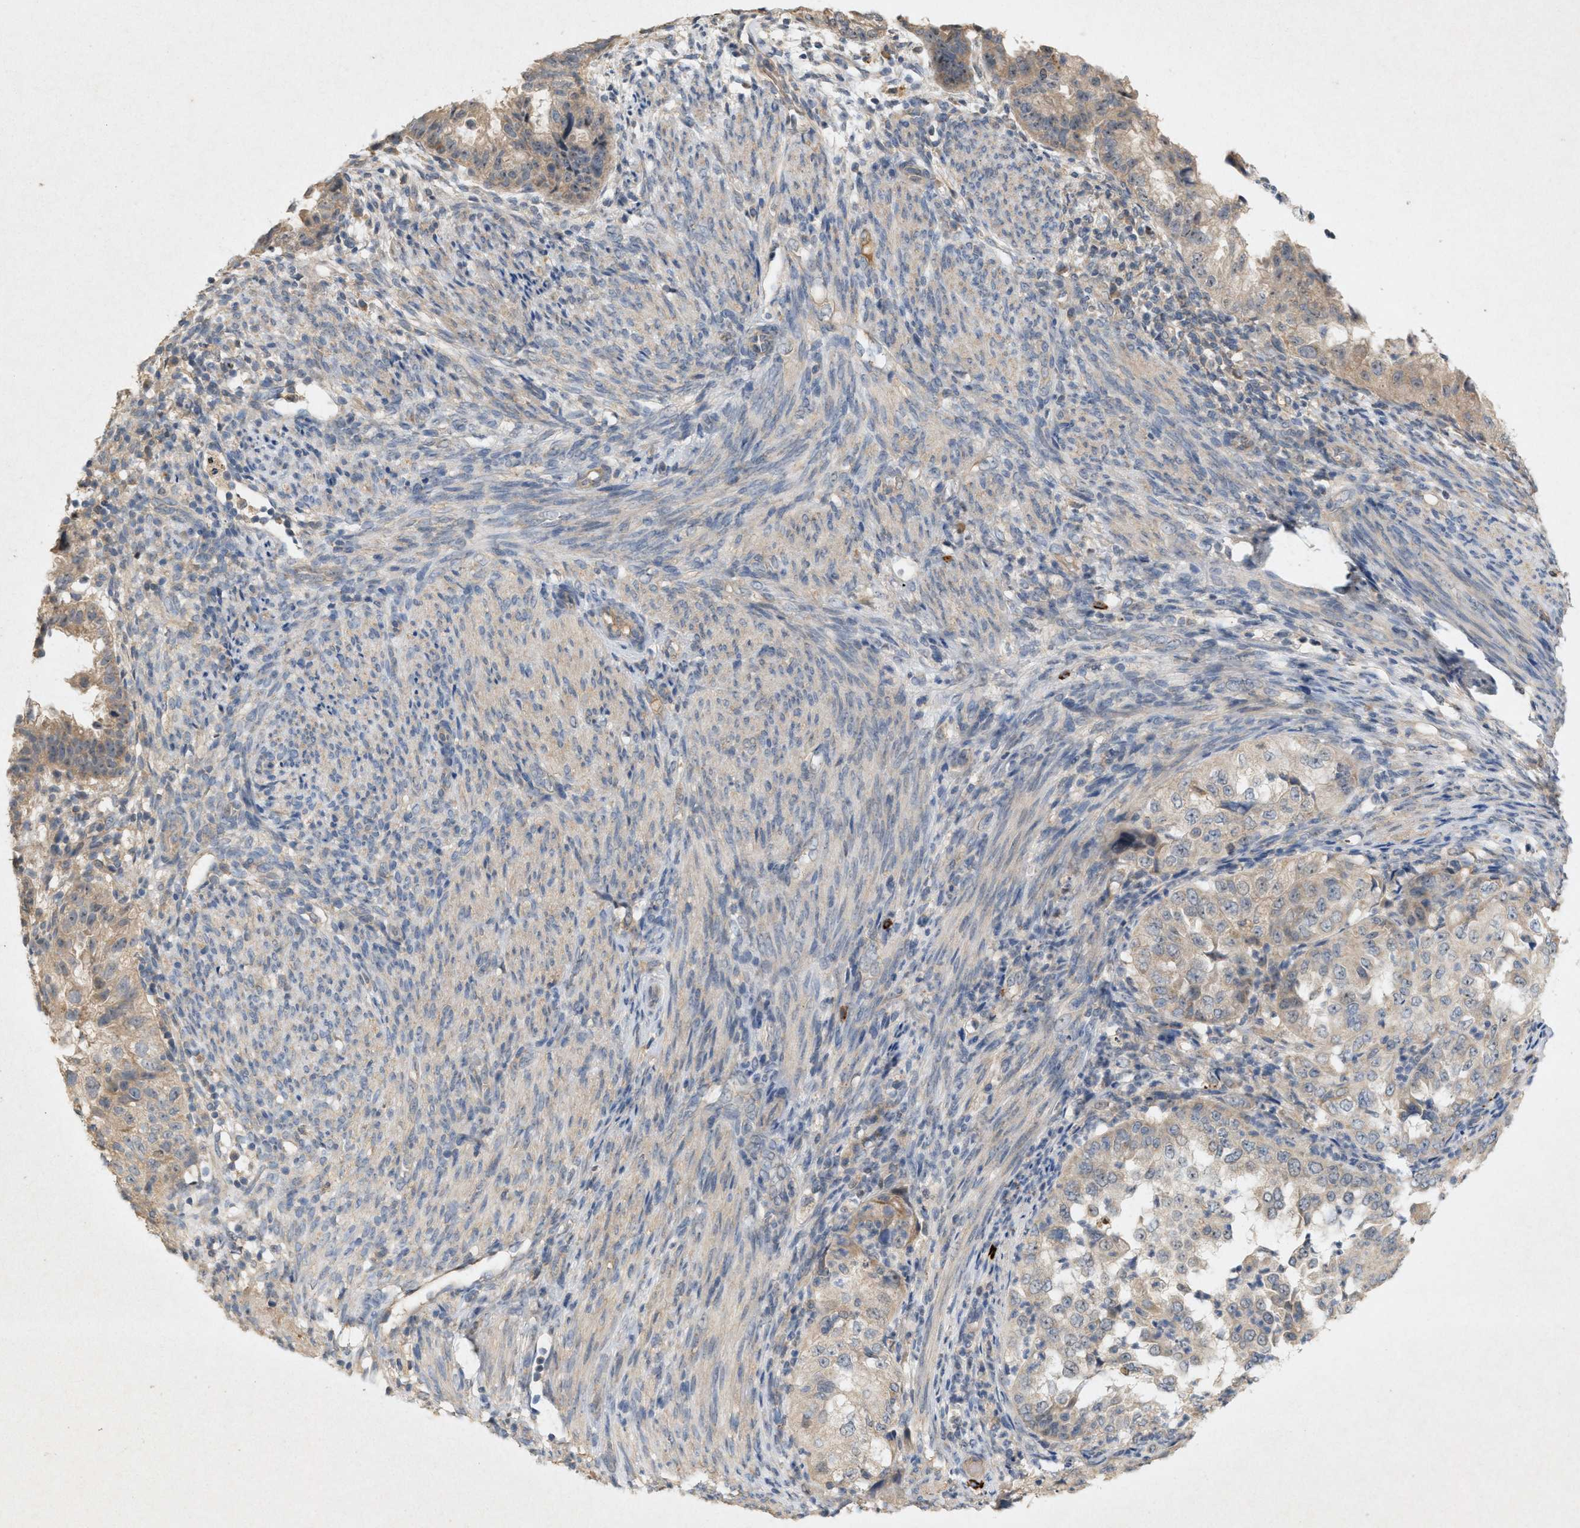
{"staining": {"intensity": "weak", "quantity": "25%-75%", "location": "cytoplasmic/membranous"}, "tissue": "endometrial cancer", "cell_type": "Tumor cells", "image_type": "cancer", "snomed": [{"axis": "morphology", "description": "Adenocarcinoma, NOS"}, {"axis": "topography", "description": "Endometrium"}], "caption": "There is low levels of weak cytoplasmic/membranous positivity in tumor cells of endometrial cancer (adenocarcinoma), as demonstrated by immunohistochemical staining (brown color).", "gene": "DCAF7", "patient": {"sex": "female", "age": 85}}